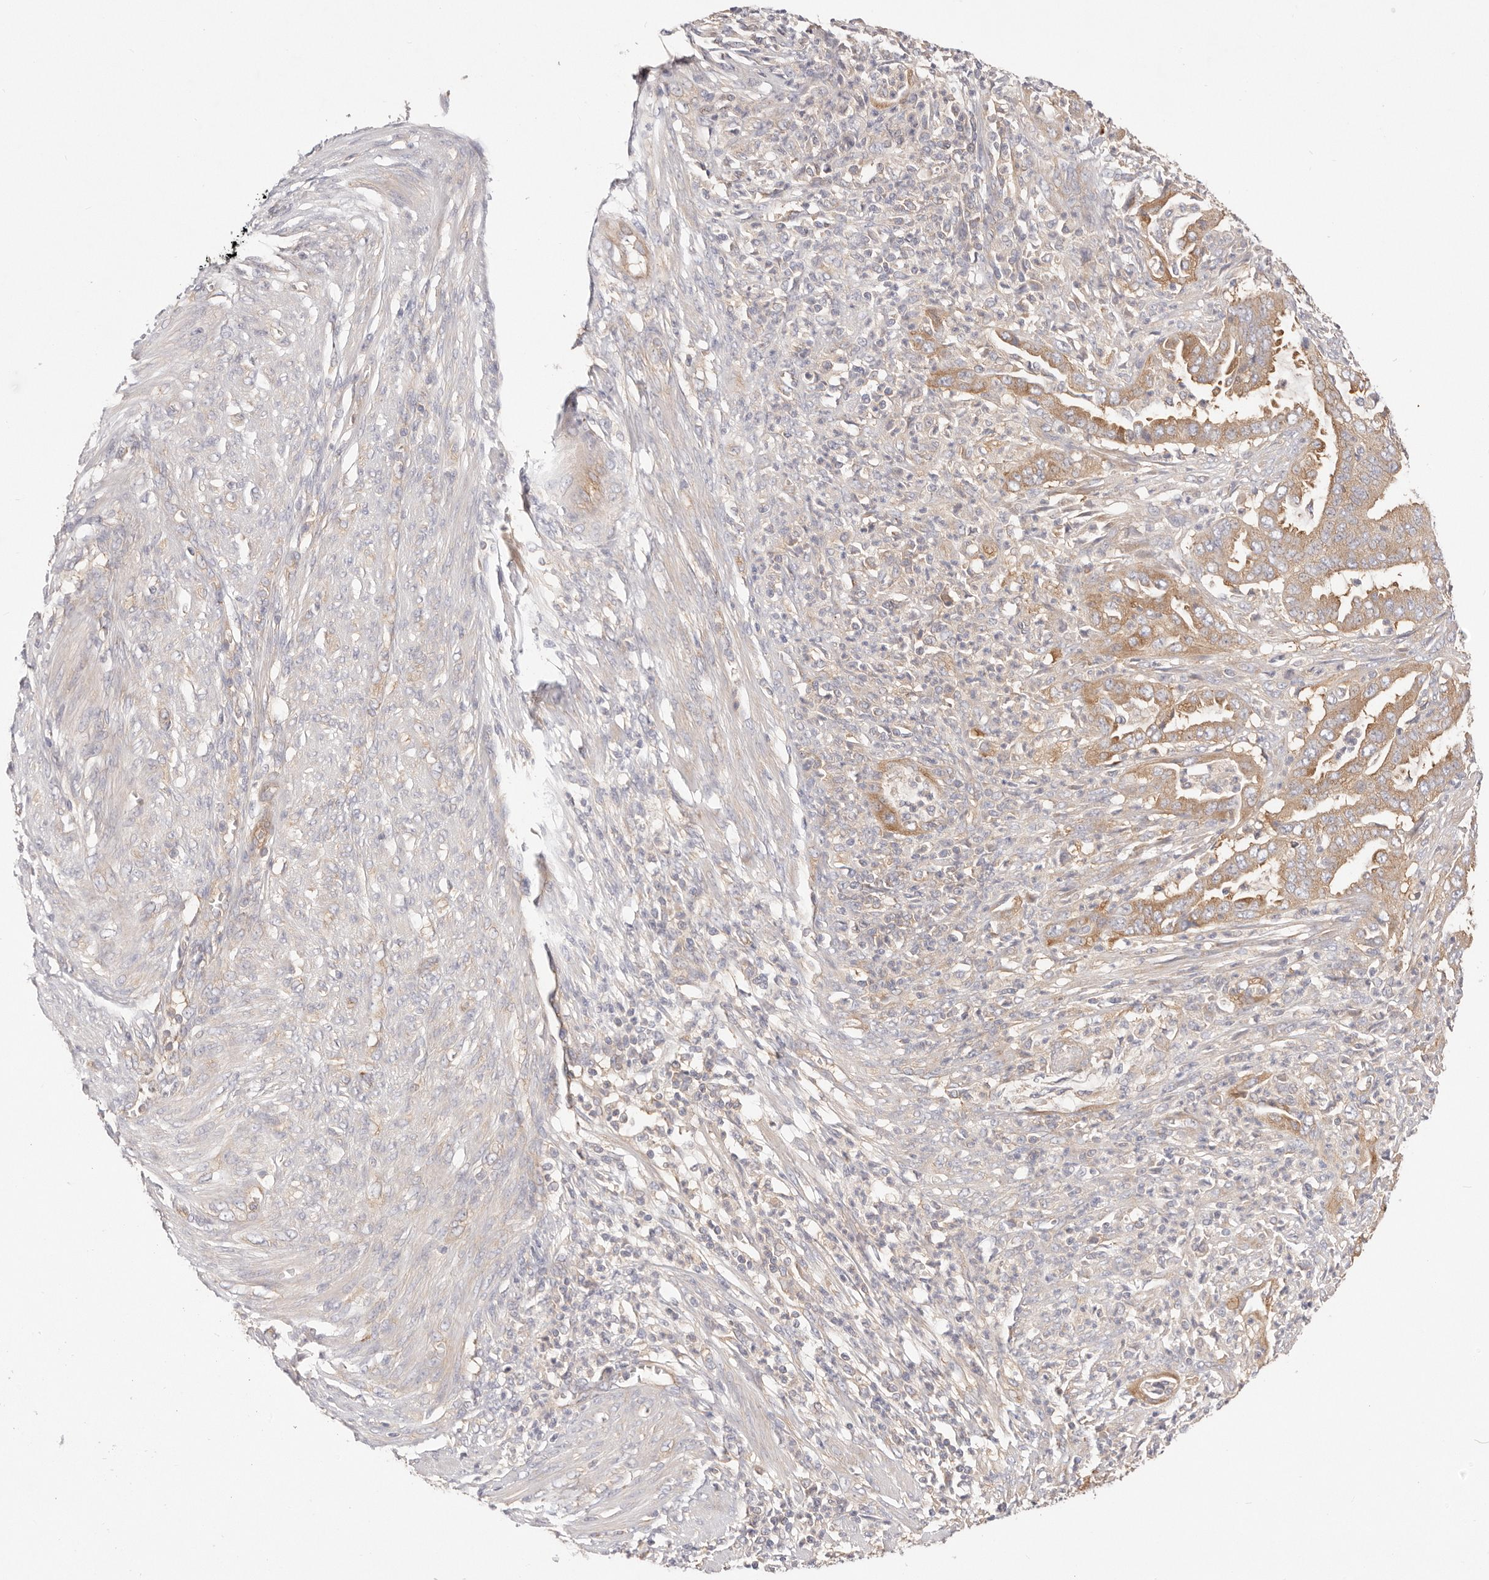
{"staining": {"intensity": "moderate", "quantity": ">75%", "location": "cytoplasmic/membranous"}, "tissue": "endometrial cancer", "cell_type": "Tumor cells", "image_type": "cancer", "snomed": [{"axis": "morphology", "description": "Adenocarcinoma, NOS"}, {"axis": "topography", "description": "Endometrium"}], "caption": "Endometrial cancer stained for a protein (brown) demonstrates moderate cytoplasmic/membranous positive staining in about >75% of tumor cells.", "gene": "KCMF1", "patient": {"sex": "female", "age": 51}}